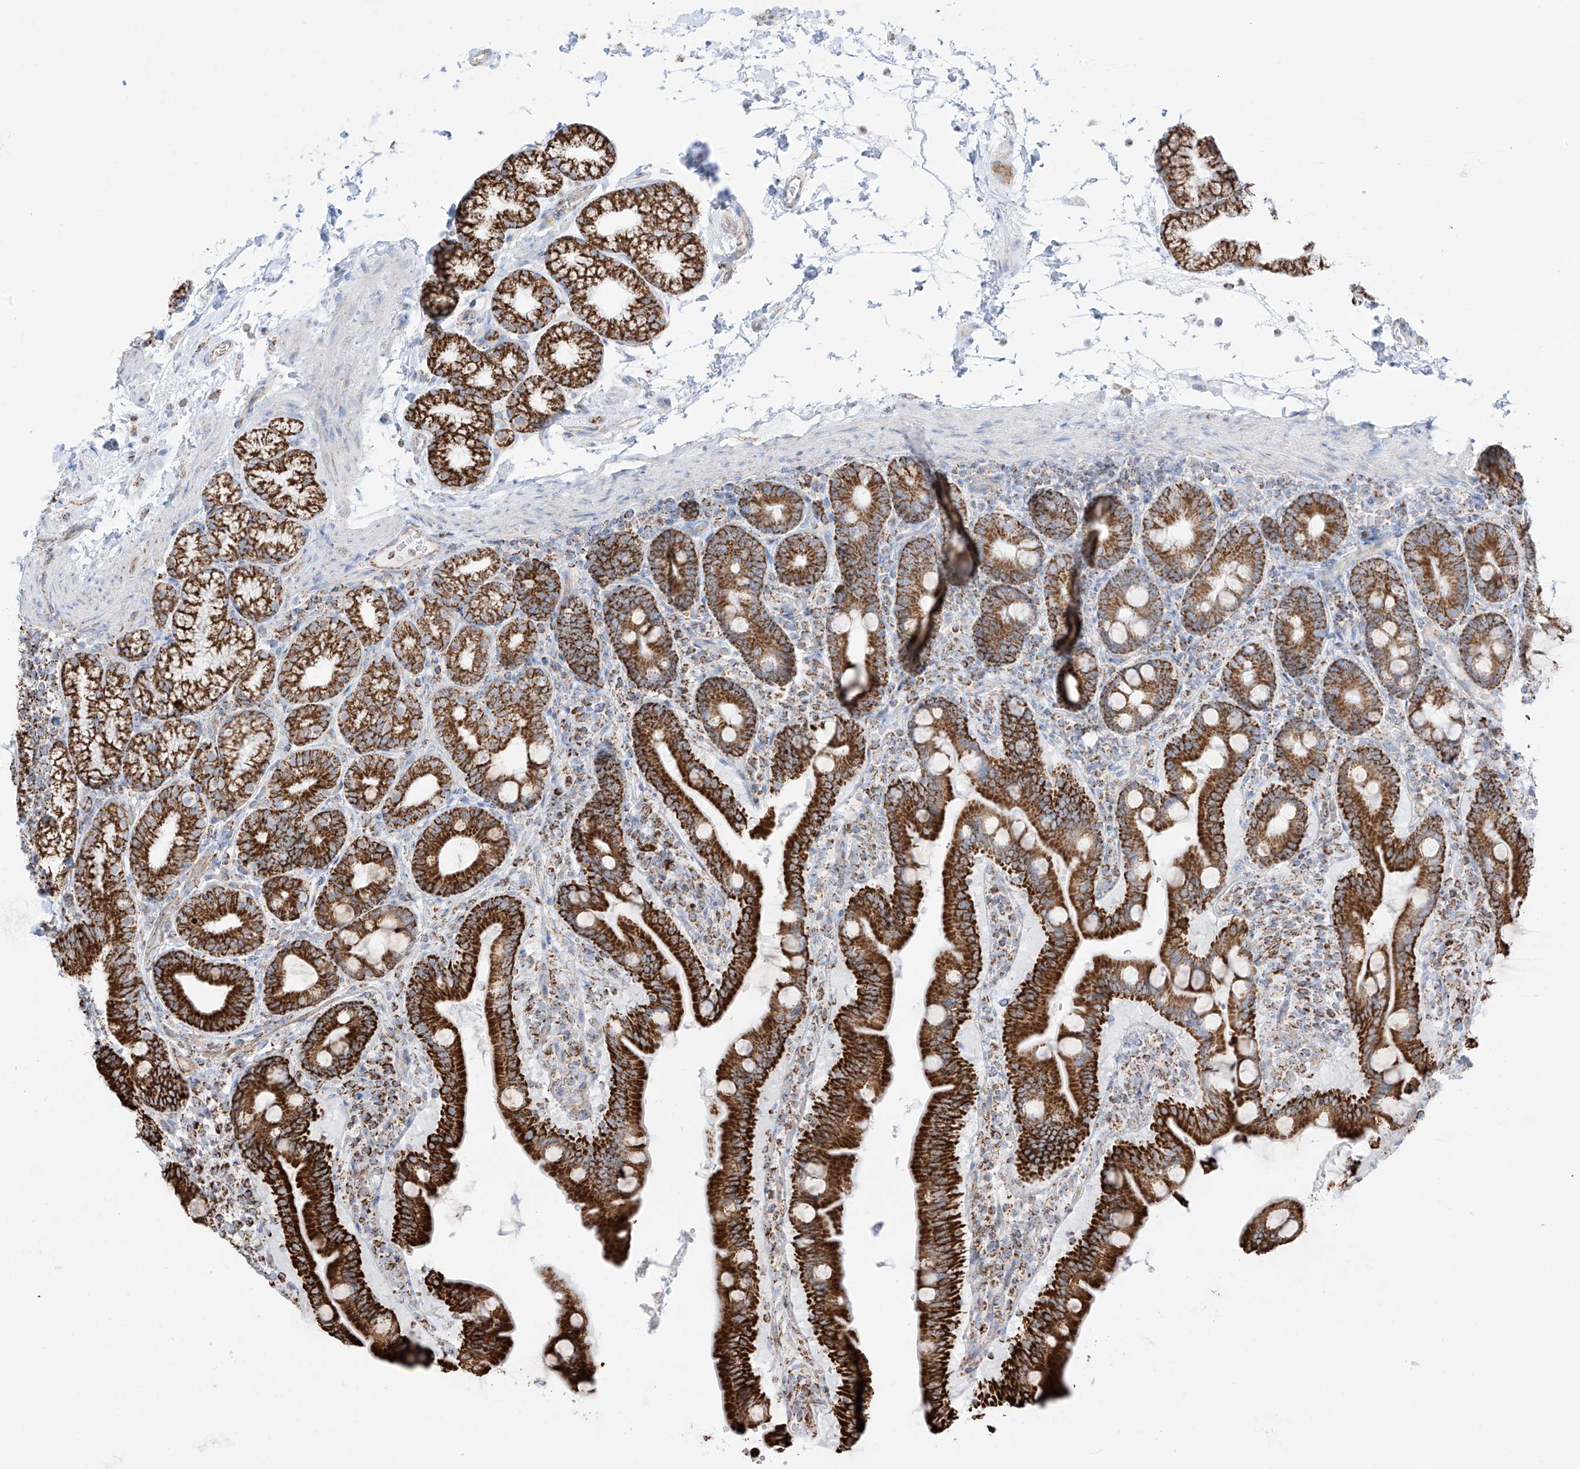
{"staining": {"intensity": "strong", "quantity": ">75%", "location": "cytoplasmic/membranous"}, "tissue": "duodenum", "cell_type": "Glandular cells", "image_type": "normal", "snomed": [{"axis": "morphology", "description": "Normal tissue, NOS"}, {"axis": "topography", "description": "Duodenum"}], "caption": "Duodenum stained with IHC reveals strong cytoplasmic/membranous expression in approximately >75% of glandular cells.", "gene": "XKR3", "patient": {"sex": "male", "age": 54}}